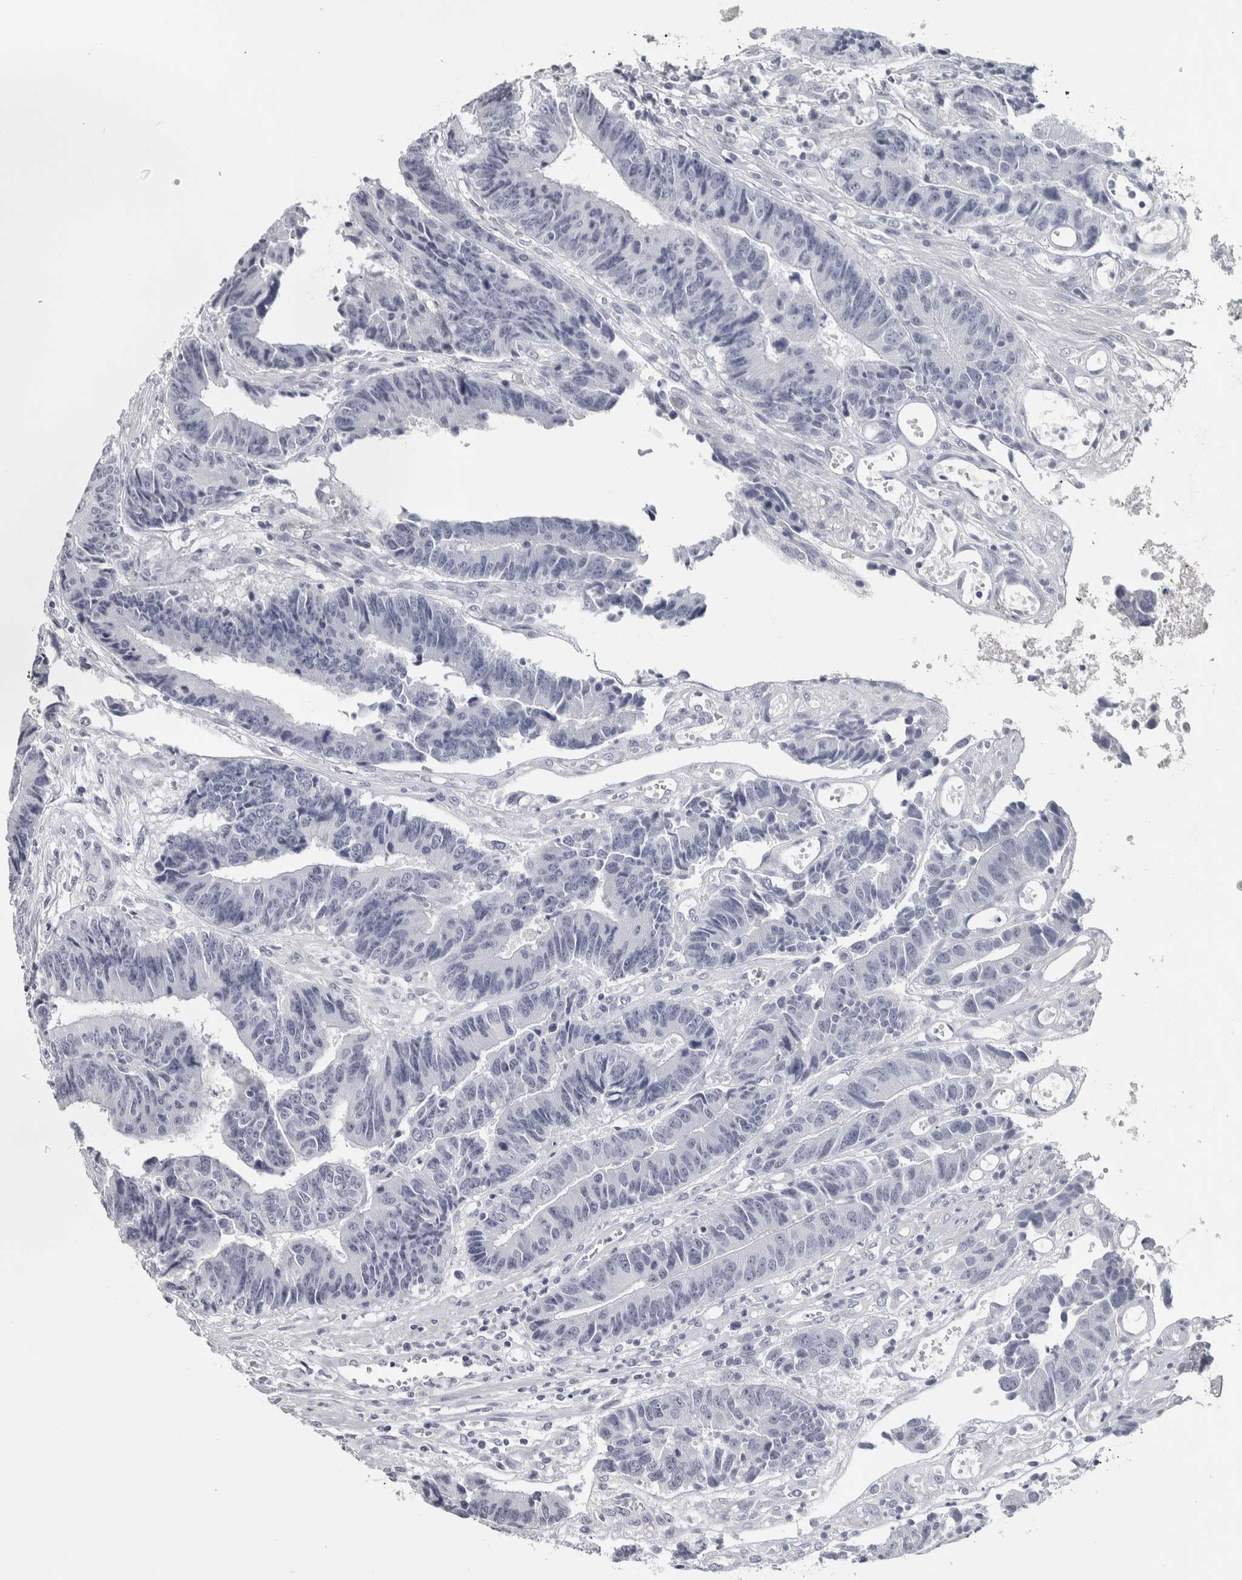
{"staining": {"intensity": "negative", "quantity": "none", "location": "none"}, "tissue": "colorectal cancer", "cell_type": "Tumor cells", "image_type": "cancer", "snomed": [{"axis": "morphology", "description": "Adenocarcinoma, NOS"}, {"axis": "topography", "description": "Rectum"}], "caption": "Colorectal cancer (adenocarcinoma) was stained to show a protein in brown. There is no significant staining in tumor cells. (DAB (3,3'-diaminobenzidine) immunohistochemistry (IHC) with hematoxylin counter stain).", "gene": "NECAB1", "patient": {"sex": "male", "age": 84}}